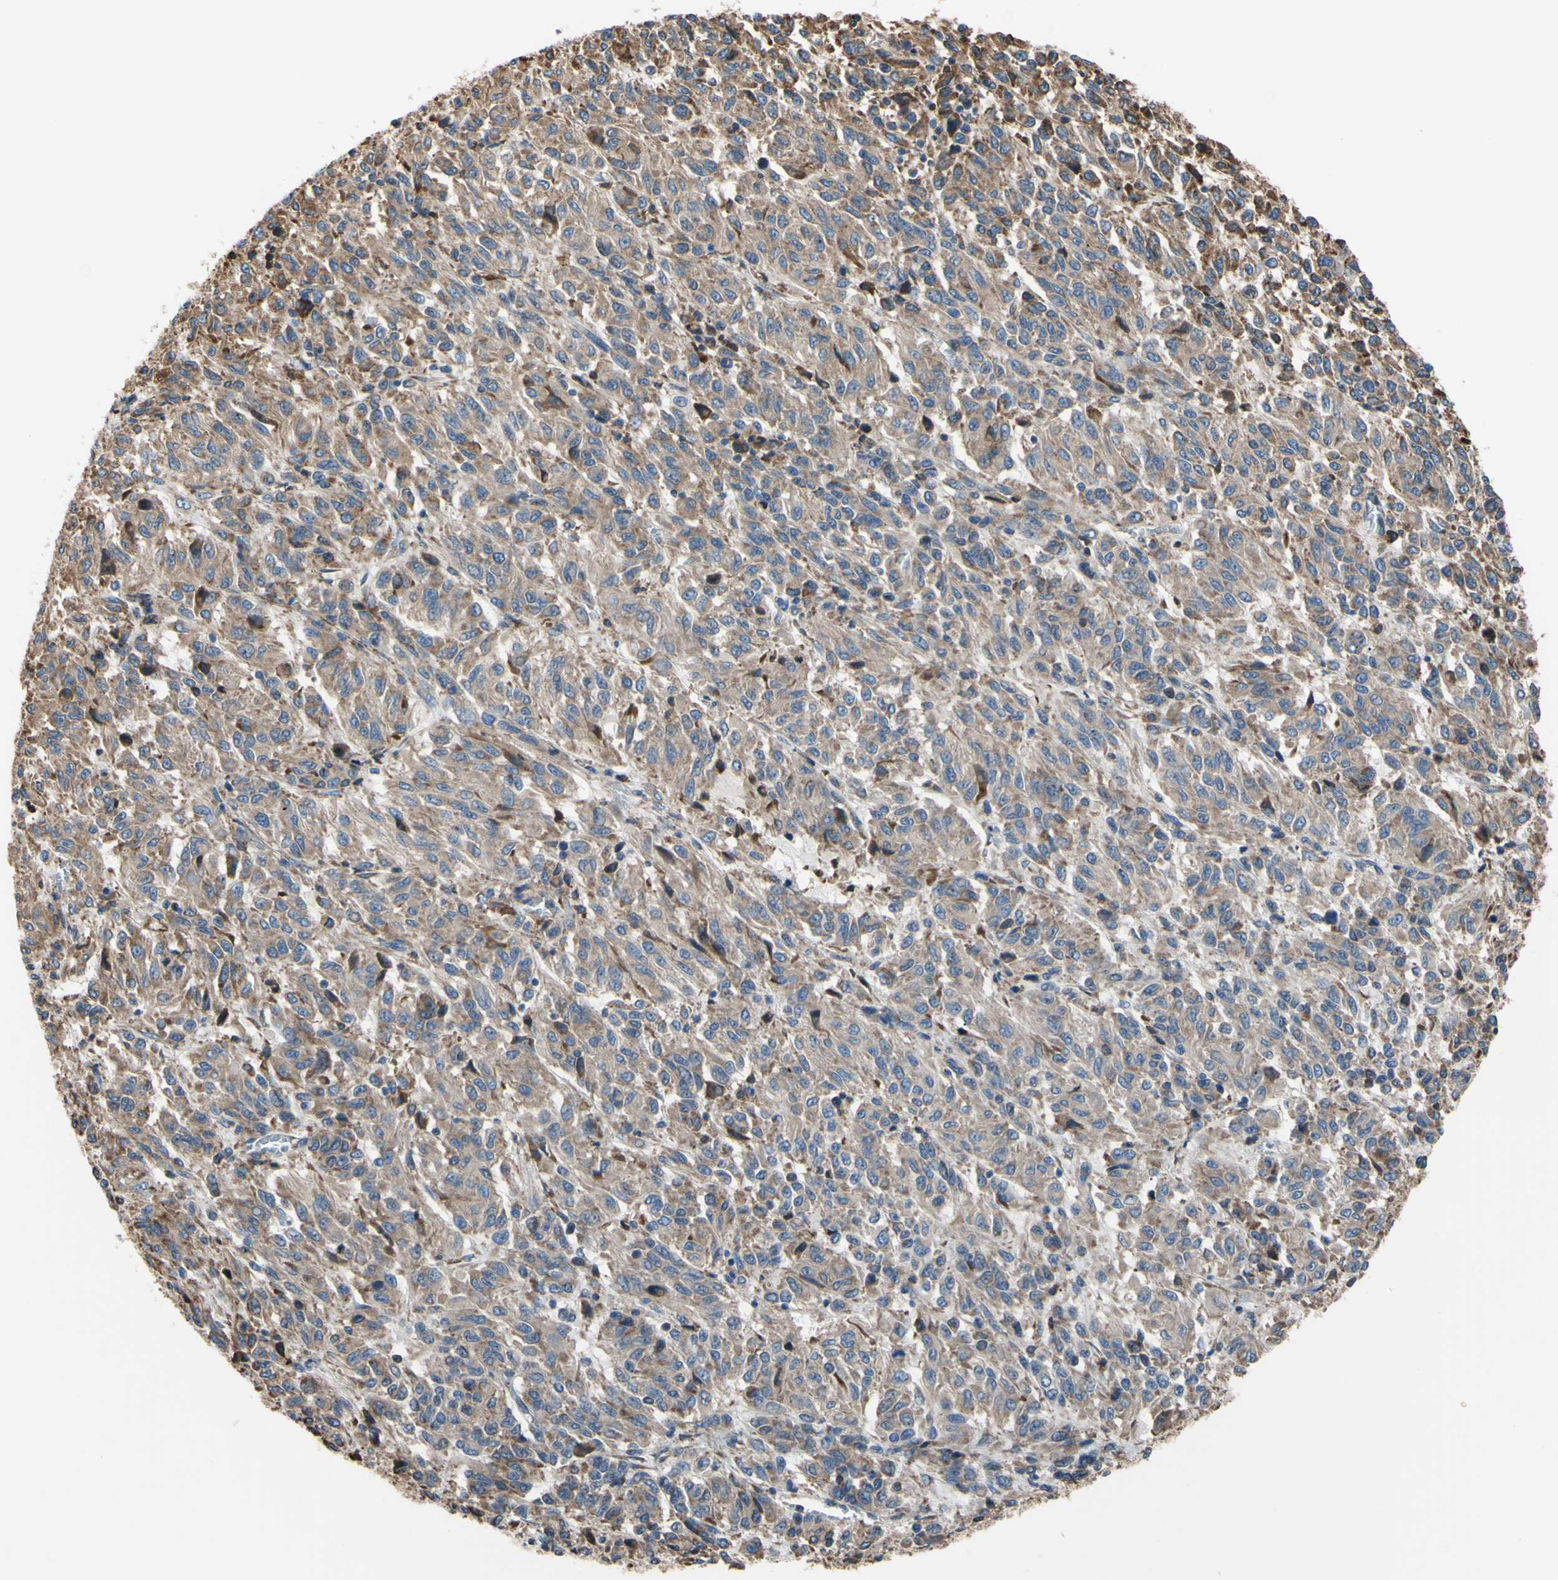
{"staining": {"intensity": "moderate", "quantity": ">75%", "location": "cytoplasmic/membranous"}, "tissue": "melanoma", "cell_type": "Tumor cells", "image_type": "cancer", "snomed": [{"axis": "morphology", "description": "Malignant melanoma, Metastatic site"}, {"axis": "topography", "description": "Lung"}], "caption": "IHC of malignant melanoma (metastatic site) exhibits medium levels of moderate cytoplasmic/membranous staining in about >75% of tumor cells.", "gene": "BMF", "patient": {"sex": "male", "age": 64}}